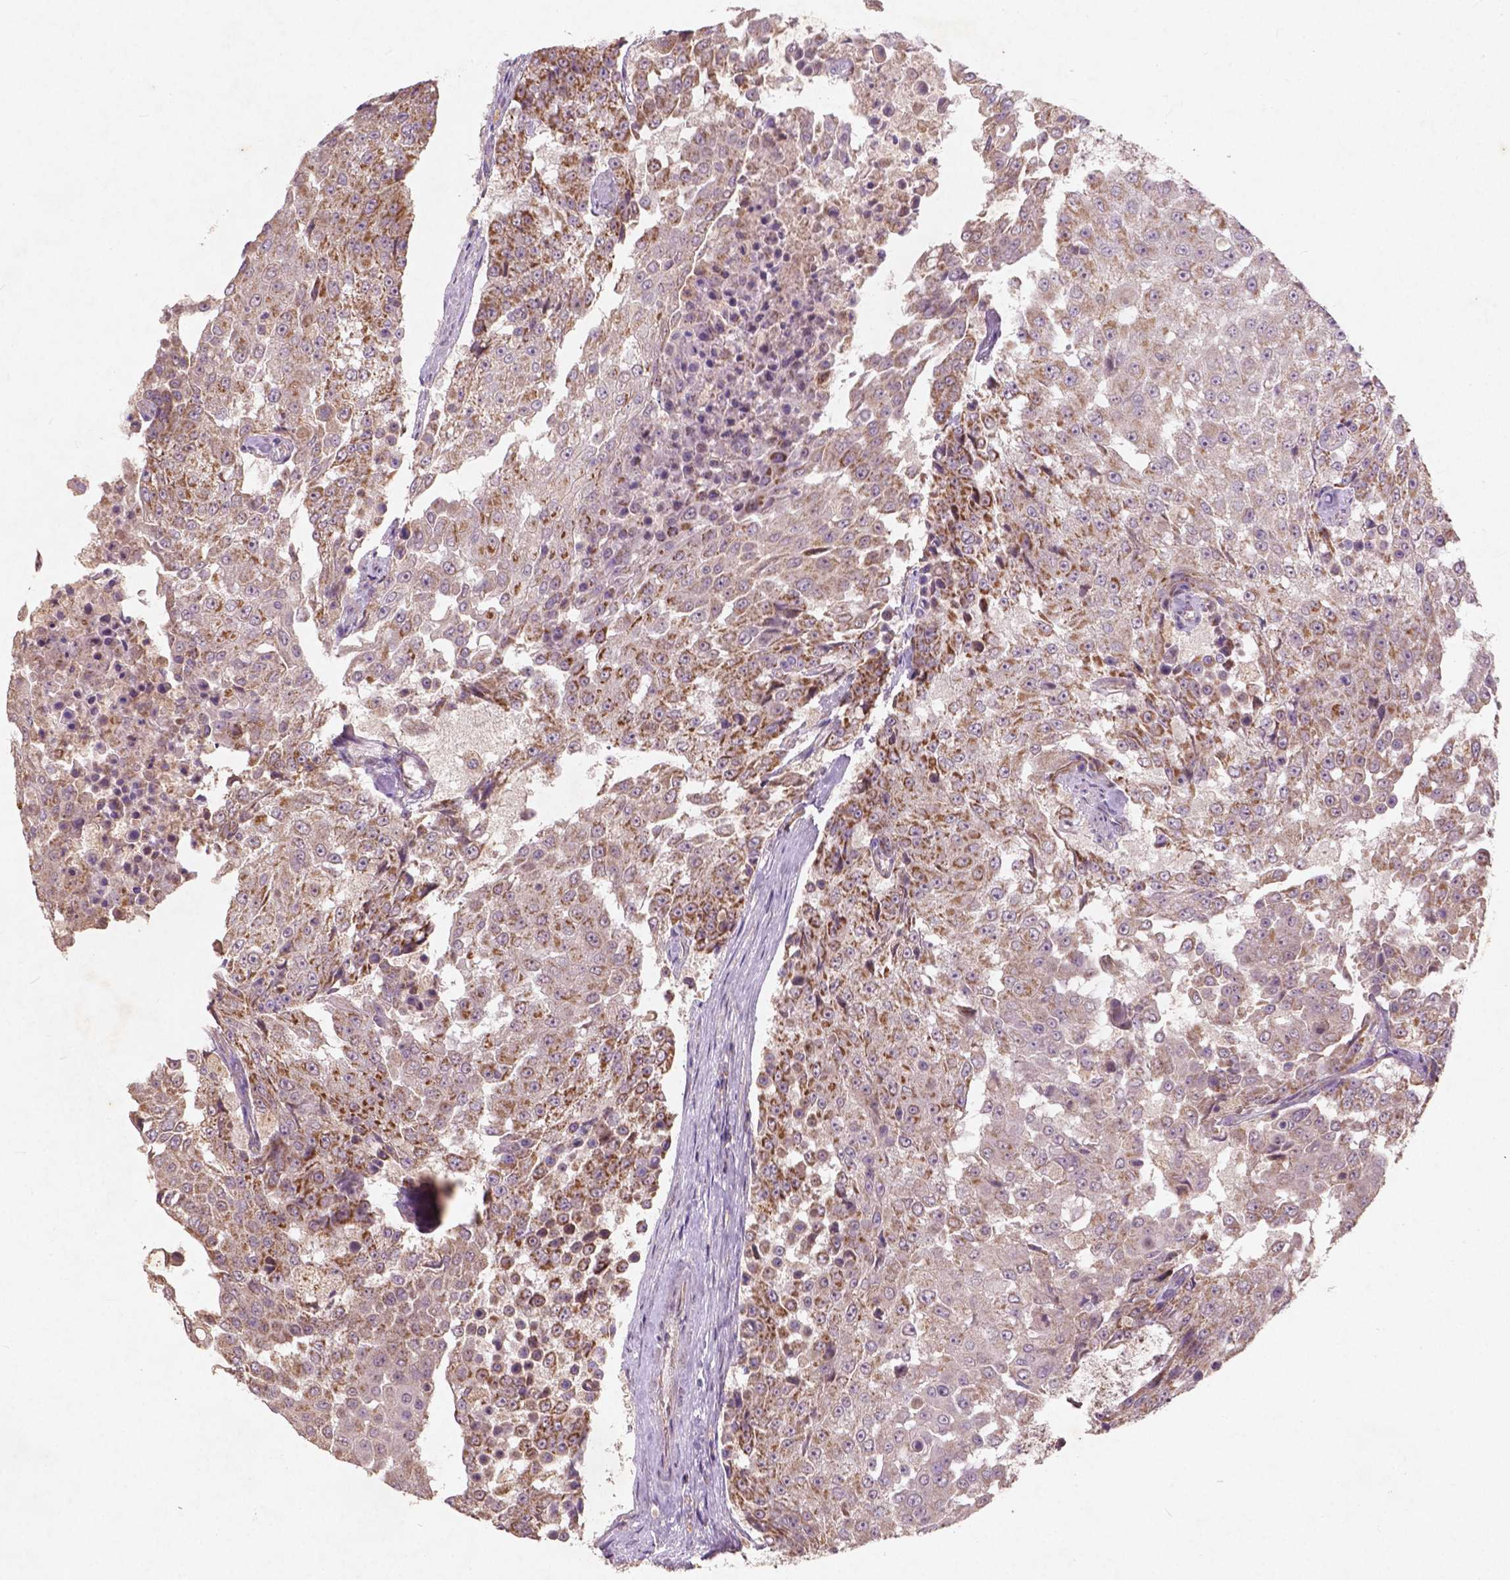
{"staining": {"intensity": "moderate", "quantity": ">75%", "location": "cytoplasmic/membranous"}, "tissue": "urothelial cancer", "cell_type": "Tumor cells", "image_type": "cancer", "snomed": [{"axis": "morphology", "description": "Urothelial carcinoma, High grade"}, {"axis": "topography", "description": "Urinary bladder"}], "caption": "A micrograph of human high-grade urothelial carcinoma stained for a protein reveals moderate cytoplasmic/membranous brown staining in tumor cells.", "gene": "ST6GALNAC5", "patient": {"sex": "female", "age": 63}}